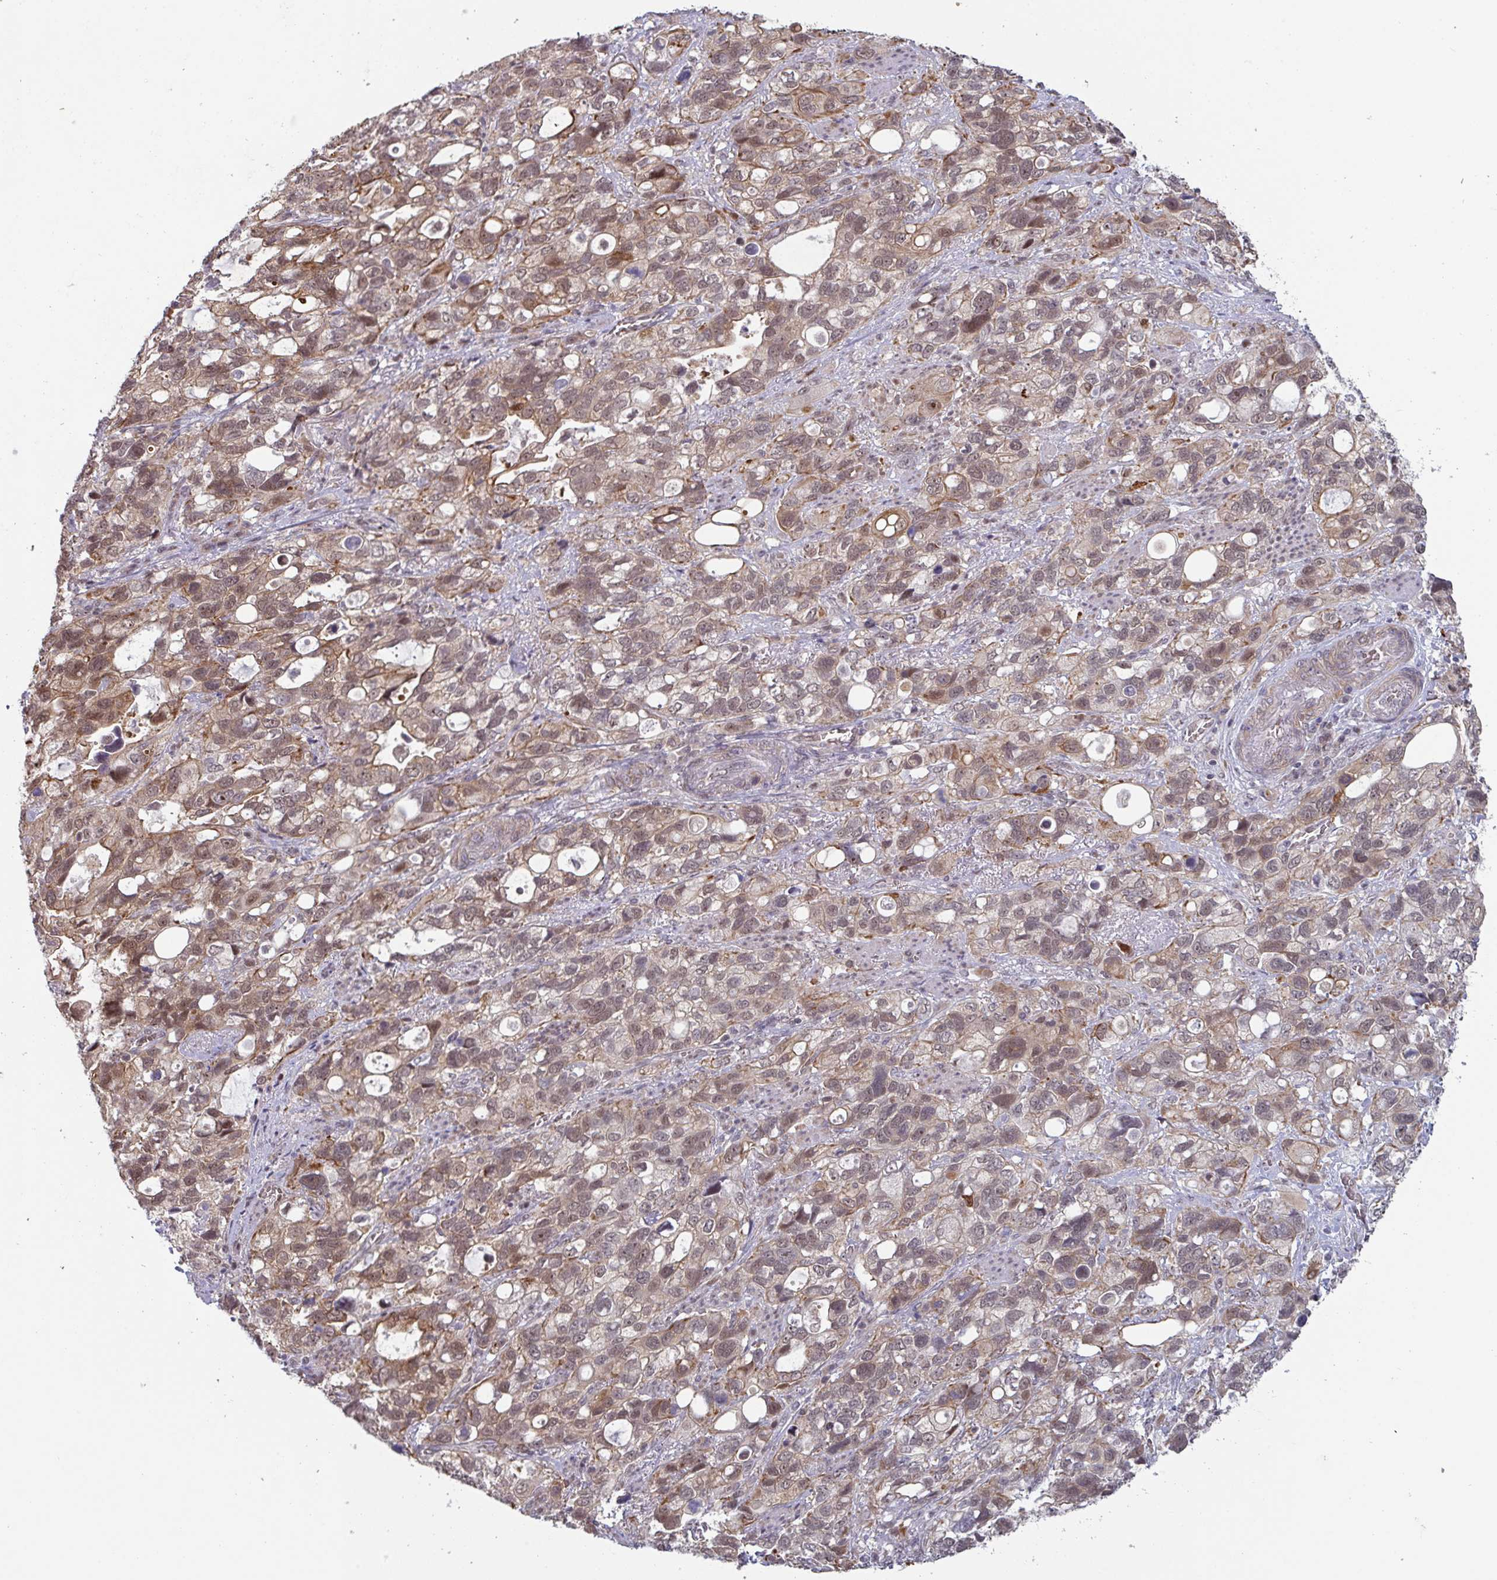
{"staining": {"intensity": "moderate", "quantity": ">75%", "location": "cytoplasmic/membranous,nuclear"}, "tissue": "stomach cancer", "cell_type": "Tumor cells", "image_type": "cancer", "snomed": [{"axis": "morphology", "description": "Adenocarcinoma, NOS"}, {"axis": "topography", "description": "Stomach, upper"}], "caption": "Human stomach cancer stained with a brown dye demonstrates moderate cytoplasmic/membranous and nuclear positive expression in approximately >75% of tumor cells.", "gene": "NLRP13", "patient": {"sex": "female", "age": 81}}